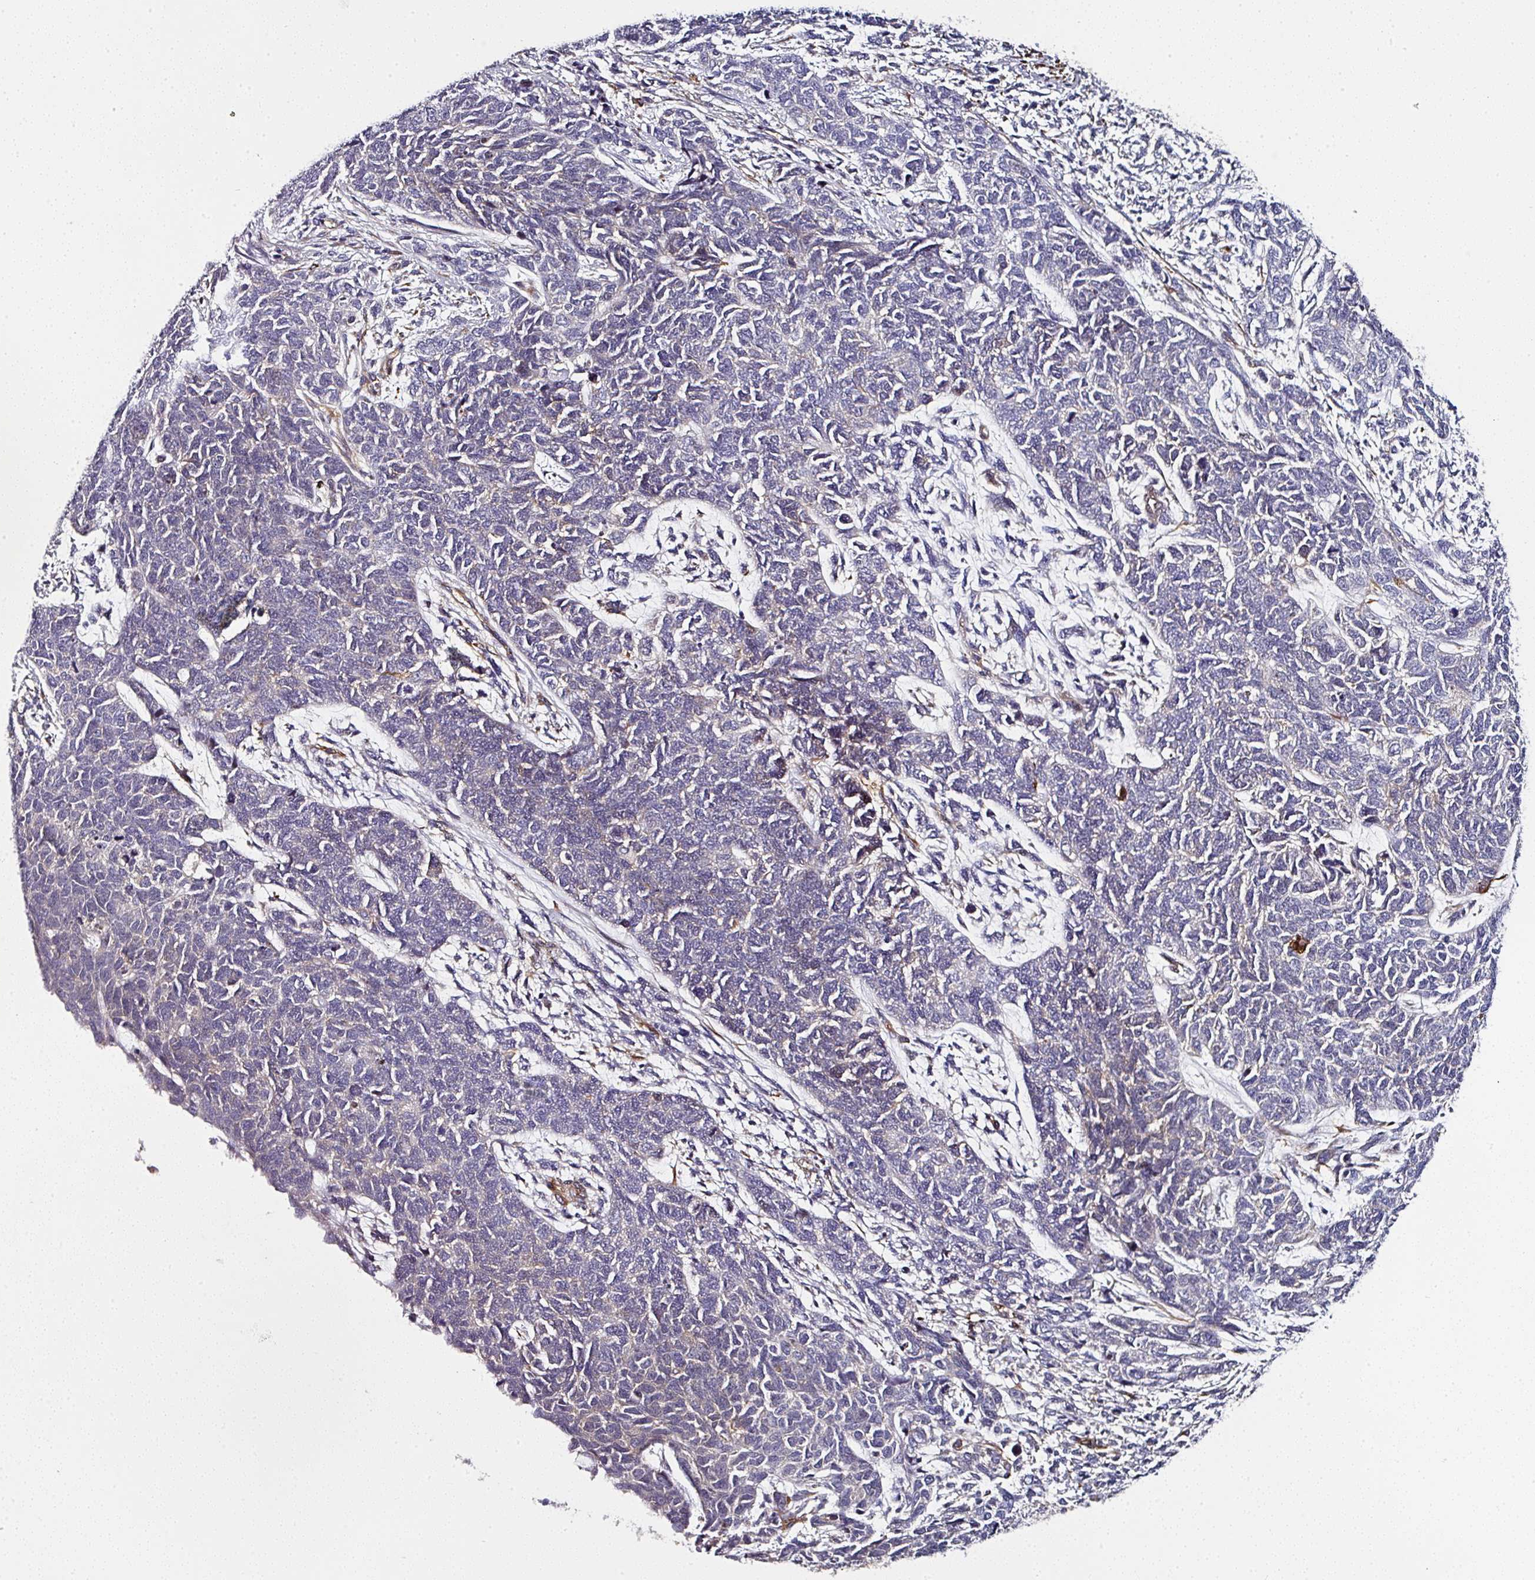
{"staining": {"intensity": "negative", "quantity": "none", "location": "none"}, "tissue": "cervical cancer", "cell_type": "Tumor cells", "image_type": "cancer", "snomed": [{"axis": "morphology", "description": "Squamous cell carcinoma, NOS"}, {"axis": "topography", "description": "Cervix"}], "caption": "There is no significant expression in tumor cells of cervical squamous cell carcinoma.", "gene": "BEND5", "patient": {"sex": "female", "age": 63}}